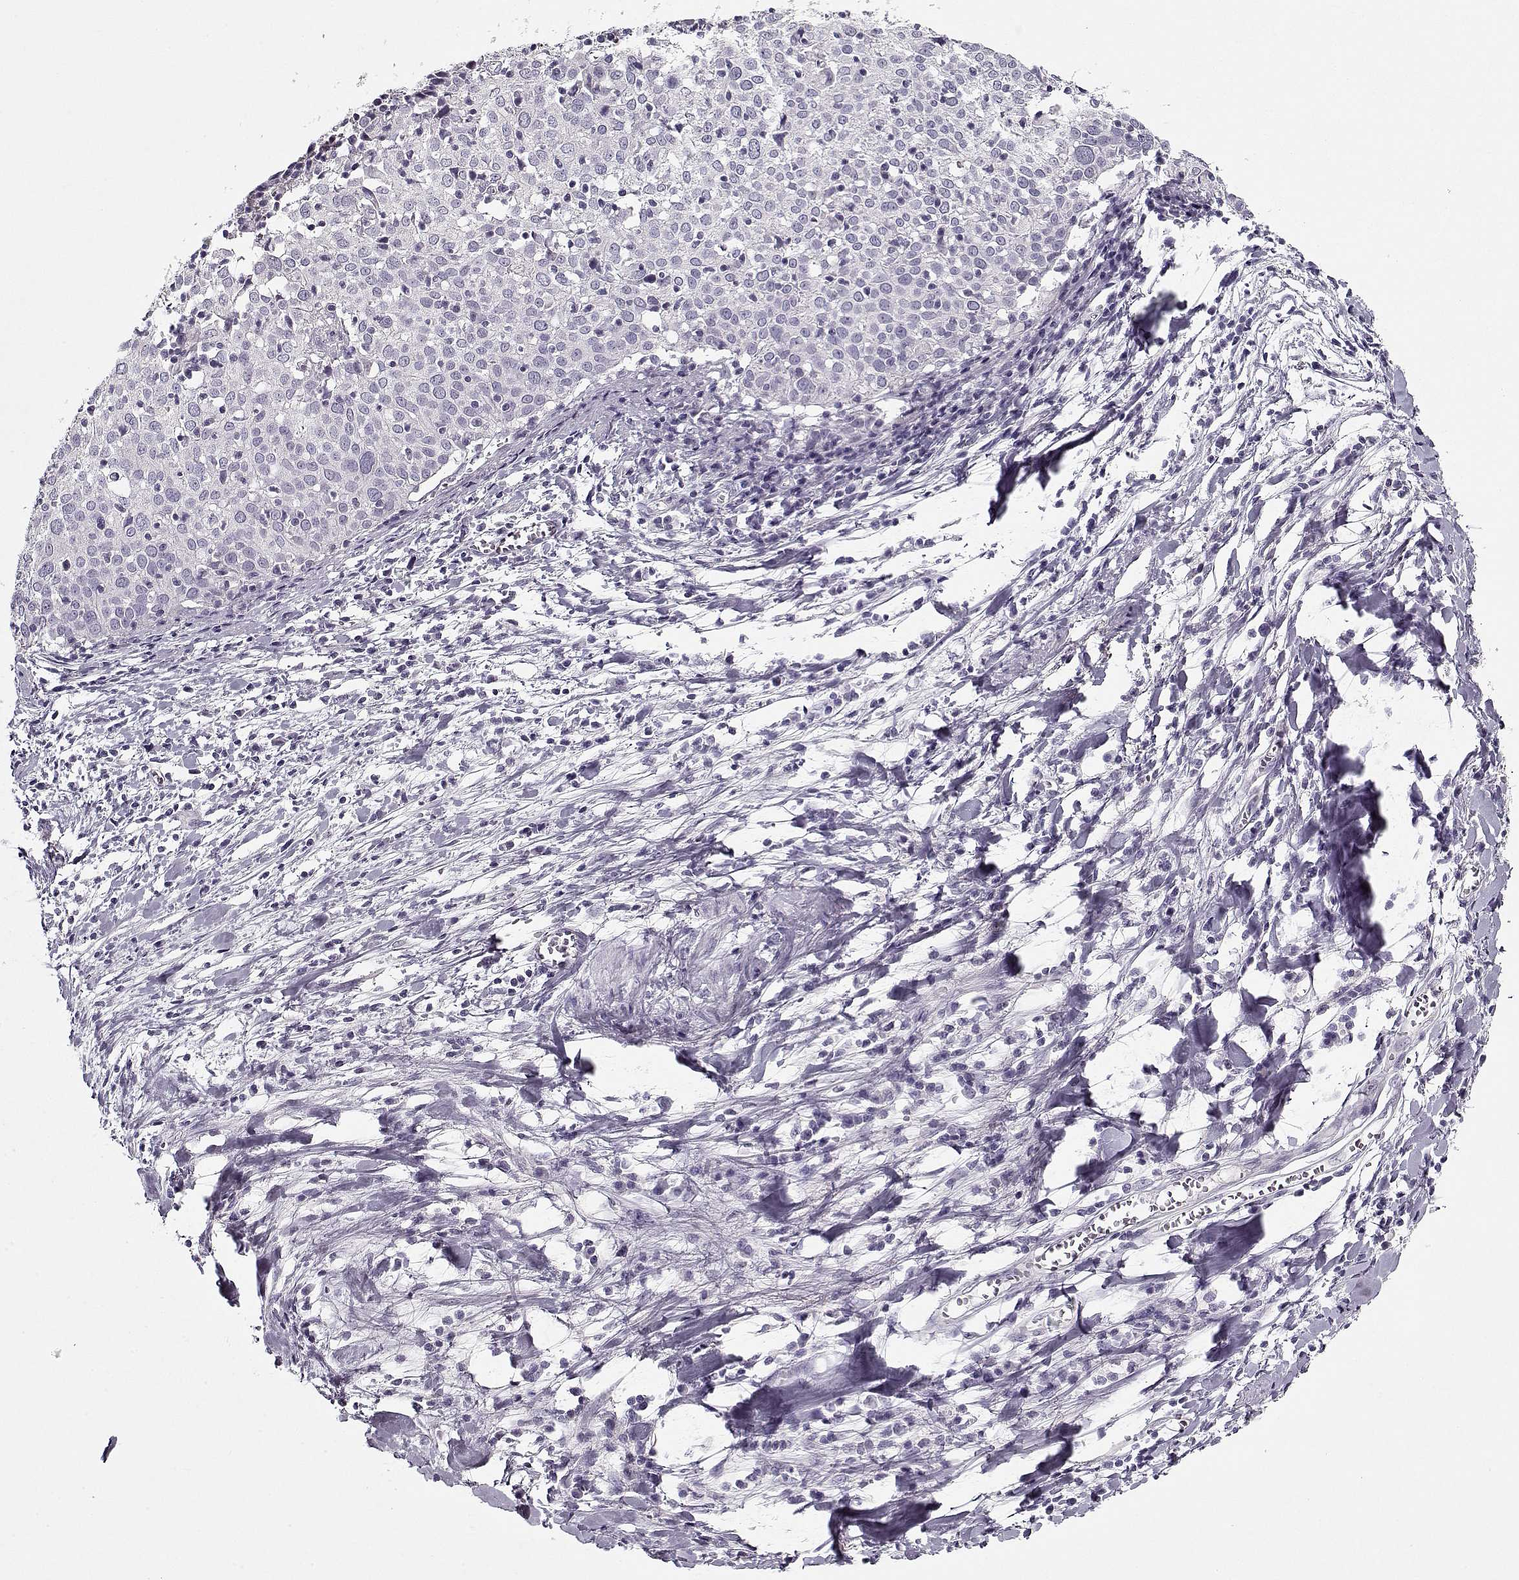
{"staining": {"intensity": "negative", "quantity": "none", "location": "none"}, "tissue": "cervical cancer", "cell_type": "Tumor cells", "image_type": "cancer", "snomed": [{"axis": "morphology", "description": "Squamous cell carcinoma, NOS"}, {"axis": "topography", "description": "Cervix"}], "caption": "An immunohistochemistry histopathology image of squamous cell carcinoma (cervical) is shown. There is no staining in tumor cells of squamous cell carcinoma (cervical). Brightfield microscopy of immunohistochemistry stained with DAB (brown) and hematoxylin (blue), captured at high magnification.", "gene": "CCDC136", "patient": {"sex": "female", "age": 39}}